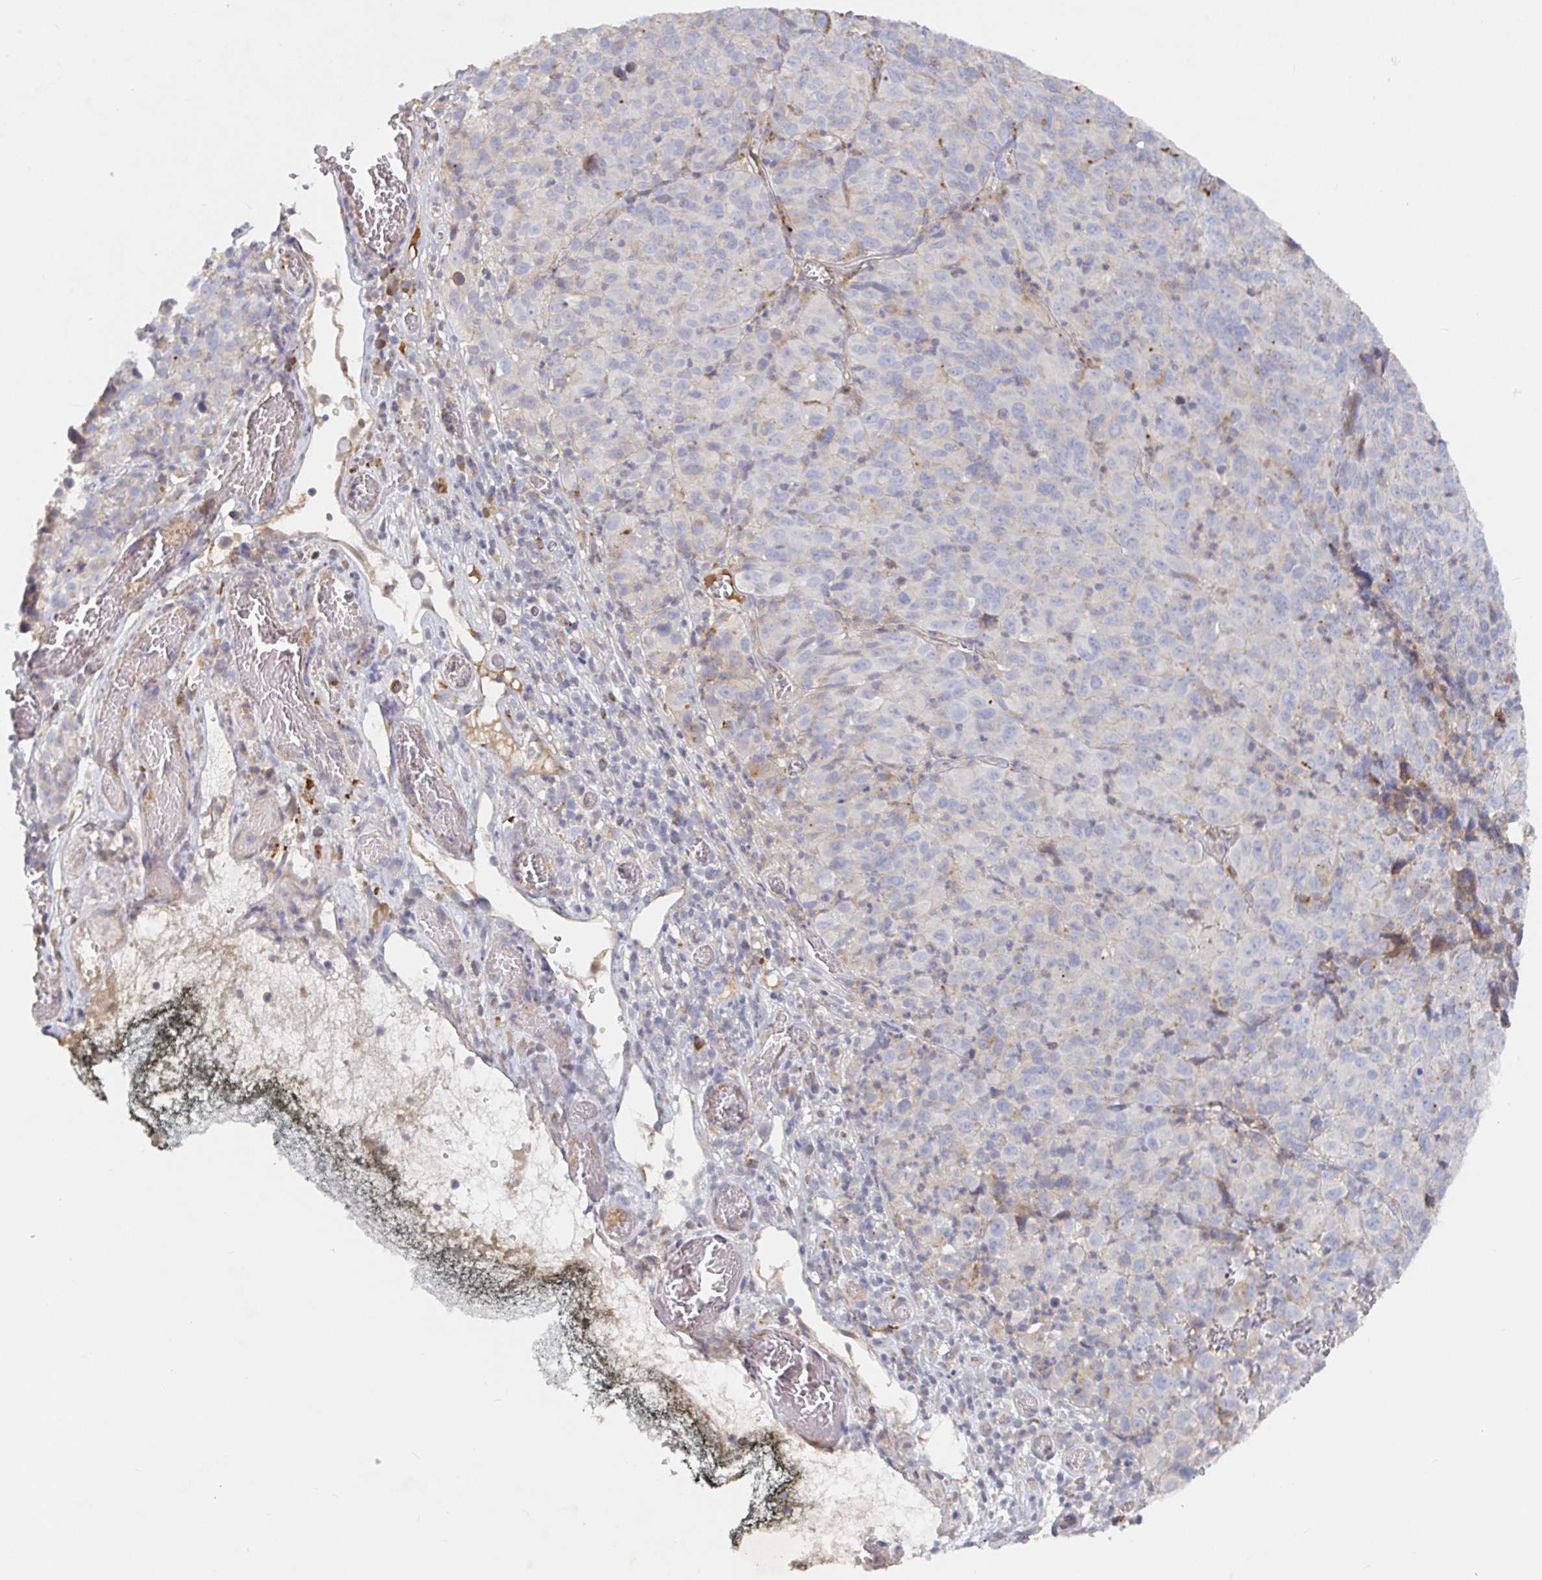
{"staining": {"intensity": "negative", "quantity": "none", "location": "none"}, "tissue": "melanoma", "cell_type": "Tumor cells", "image_type": "cancer", "snomed": [{"axis": "morphology", "description": "Malignant melanoma, NOS"}, {"axis": "topography", "description": "Skin"}], "caption": "High power microscopy histopathology image of an immunohistochemistry (IHC) histopathology image of melanoma, revealing no significant positivity in tumor cells. (DAB (3,3'-diaminobenzidine) immunohistochemistry with hematoxylin counter stain).", "gene": "IRAK2", "patient": {"sex": "male", "age": 51}}